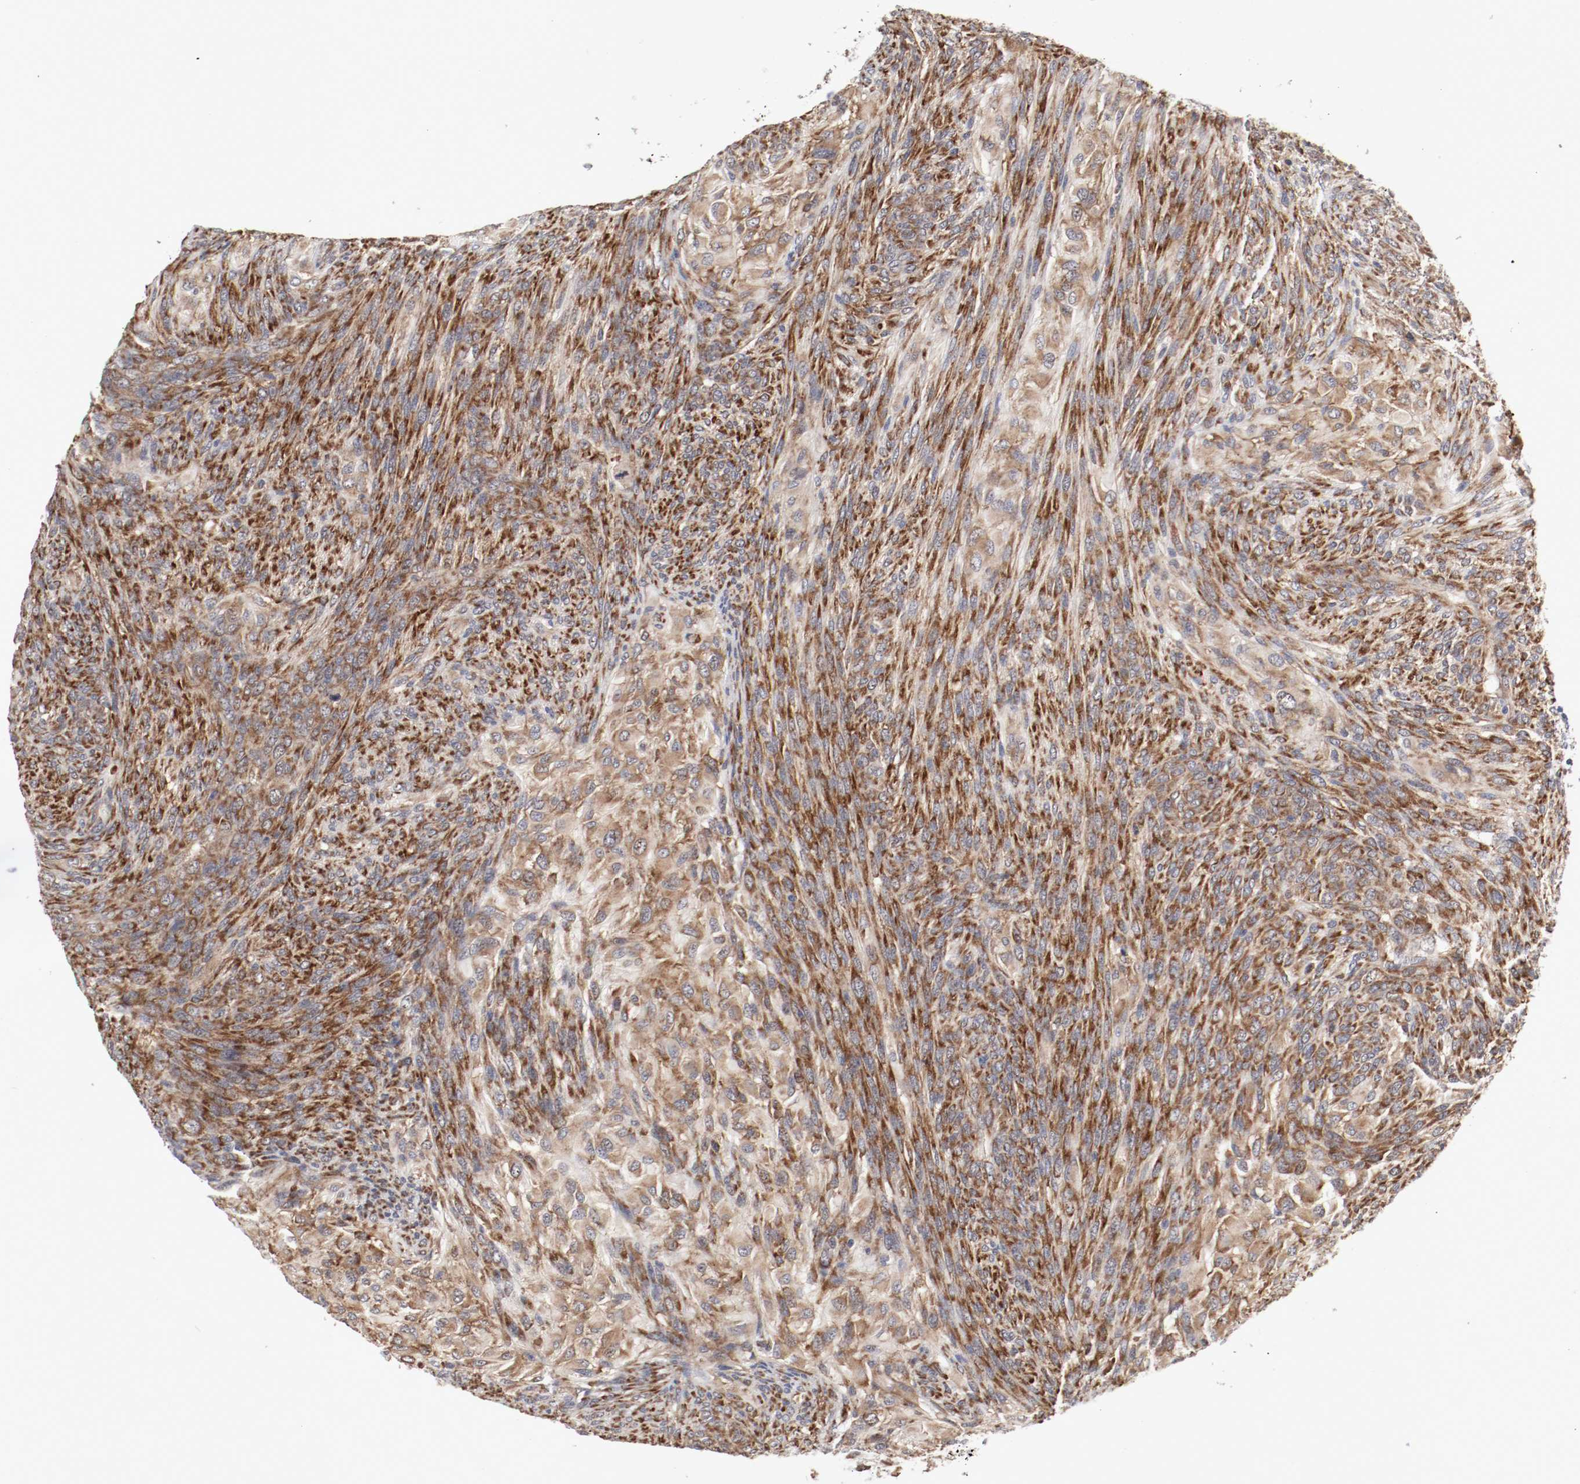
{"staining": {"intensity": "moderate", "quantity": ">75%", "location": "cytoplasmic/membranous"}, "tissue": "glioma", "cell_type": "Tumor cells", "image_type": "cancer", "snomed": [{"axis": "morphology", "description": "Glioma, malignant, High grade"}, {"axis": "topography", "description": "Cerebral cortex"}], "caption": "A brown stain labels moderate cytoplasmic/membranous expression of a protein in human glioma tumor cells.", "gene": "FKBP3", "patient": {"sex": "female", "age": 55}}